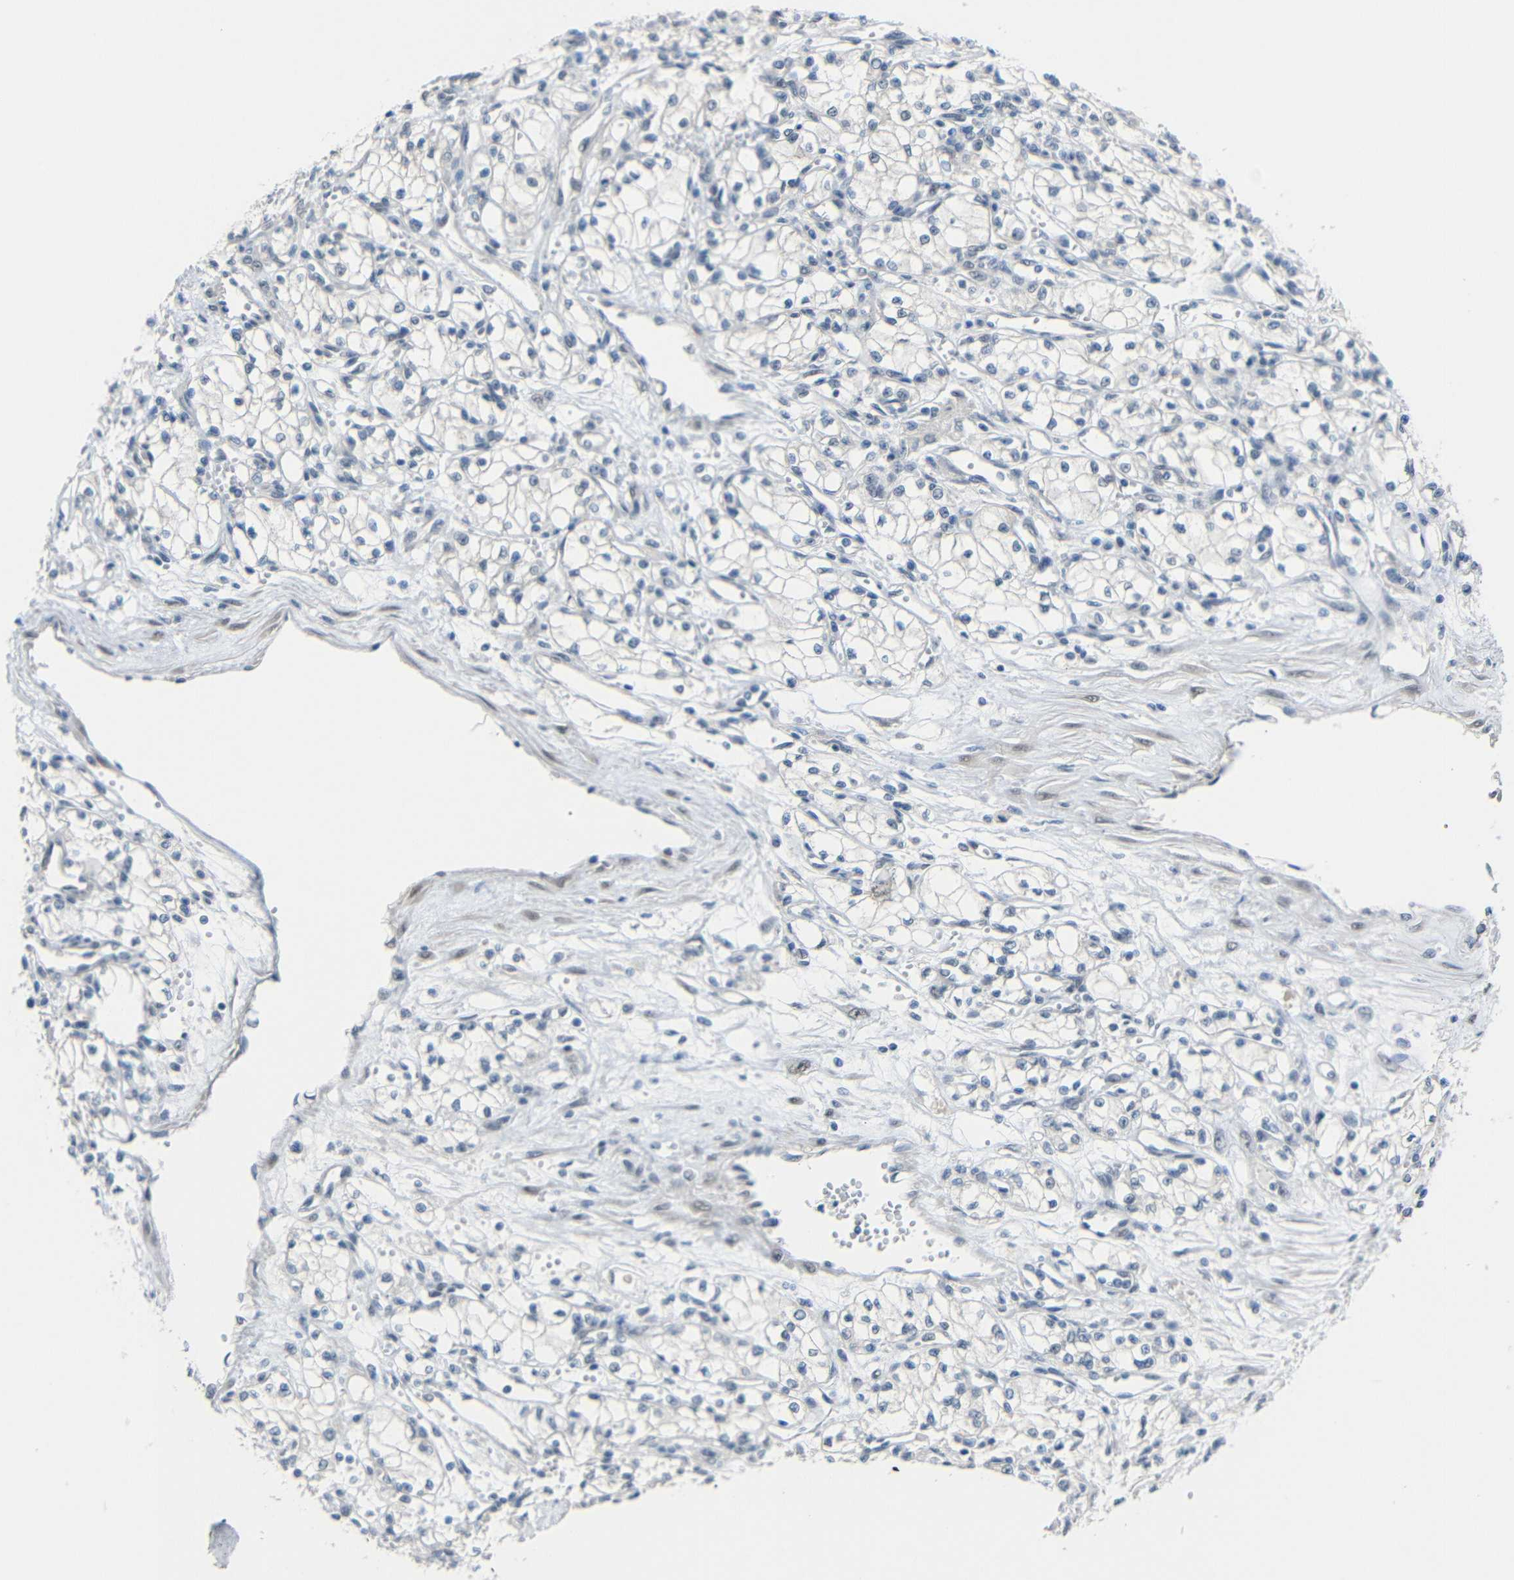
{"staining": {"intensity": "negative", "quantity": "none", "location": "none"}, "tissue": "renal cancer", "cell_type": "Tumor cells", "image_type": "cancer", "snomed": [{"axis": "morphology", "description": "Normal tissue, NOS"}, {"axis": "morphology", "description": "Adenocarcinoma, NOS"}, {"axis": "topography", "description": "Kidney"}], "caption": "DAB immunohistochemical staining of human renal cancer displays no significant staining in tumor cells.", "gene": "GPR158", "patient": {"sex": "male", "age": 59}}